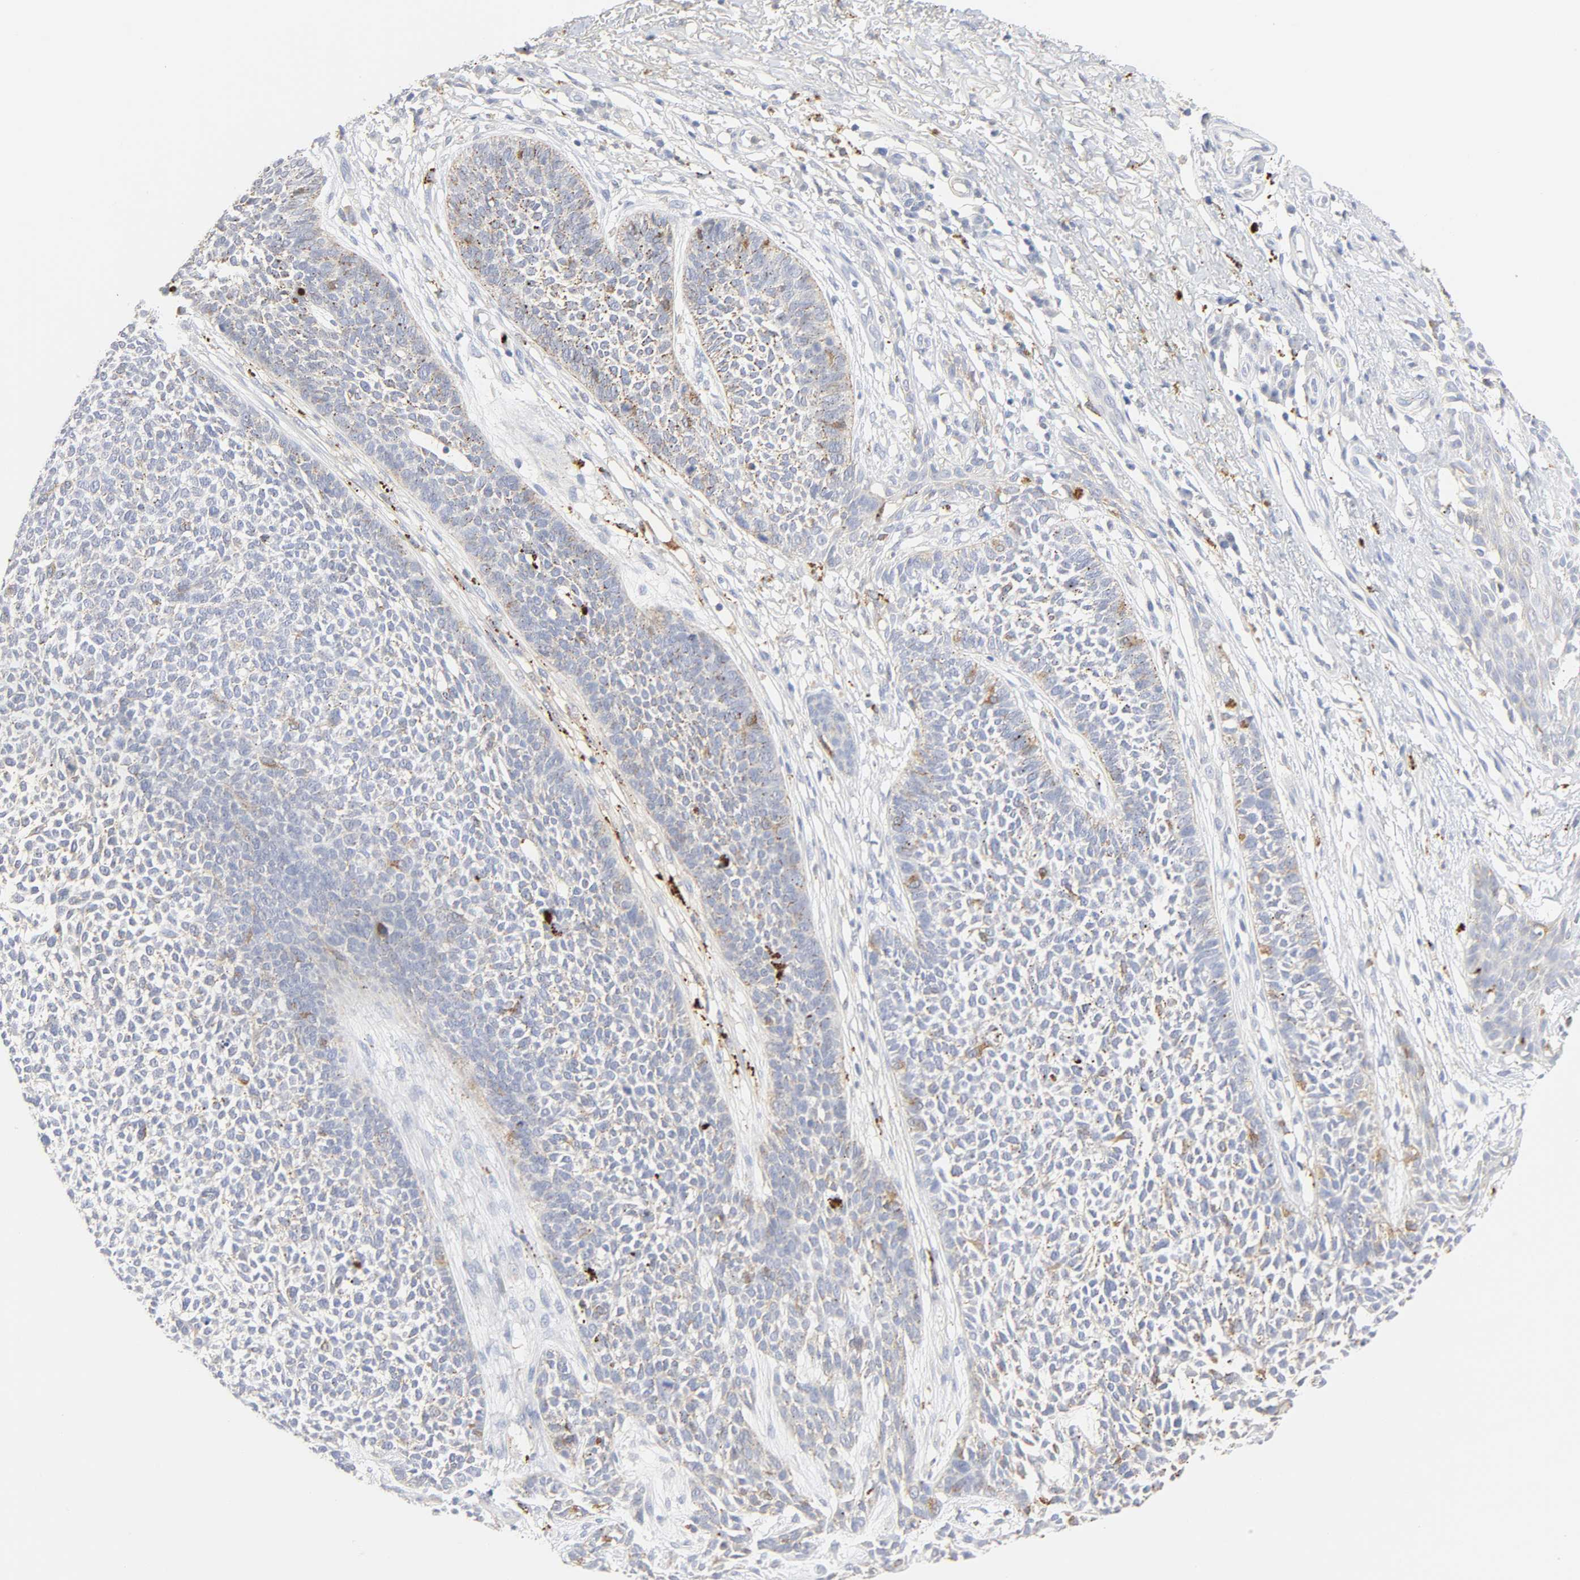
{"staining": {"intensity": "weak", "quantity": "<25%", "location": "cytoplasmic/membranous"}, "tissue": "skin cancer", "cell_type": "Tumor cells", "image_type": "cancer", "snomed": [{"axis": "morphology", "description": "Basal cell carcinoma"}, {"axis": "topography", "description": "Skin"}], "caption": "This is an IHC image of human skin cancer. There is no staining in tumor cells.", "gene": "MAGEB17", "patient": {"sex": "female", "age": 84}}